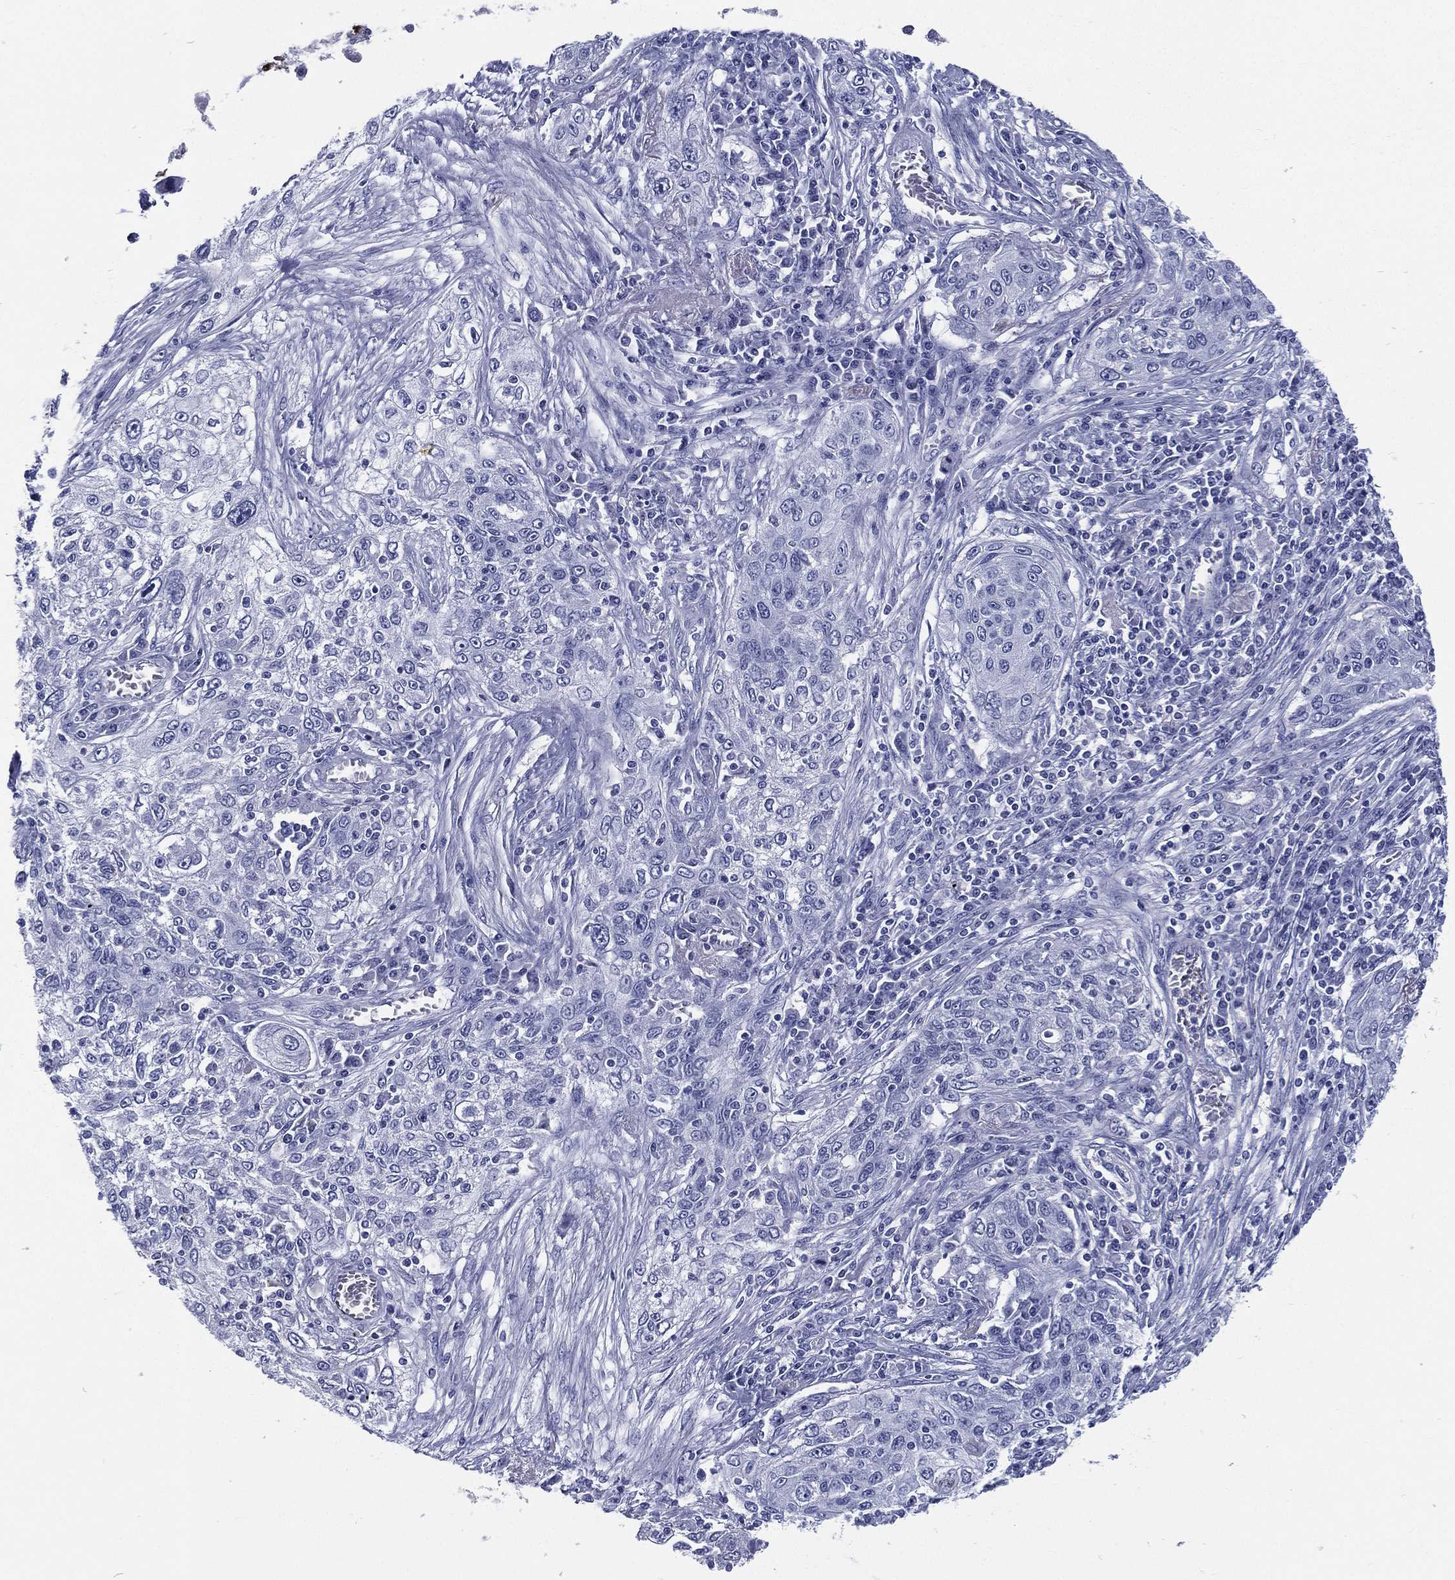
{"staining": {"intensity": "negative", "quantity": "none", "location": "none"}, "tissue": "lung cancer", "cell_type": "Tumor cells", "image_type": "cancer", "snomed": [{"axis": "morphology", "description": "Squamous cell carcinoma, NOS"}, {"axis": "topography", "description": "Lung"}], "caption": "An IHC photomicrograph of lung cancer (squamous cell carcinoma) is shown. There is no staining in tumor cells of lung cancer (squamous cell carcinoma).", "gene": "RSPH4A", "patient": {"sex": "female", "age": 69}}